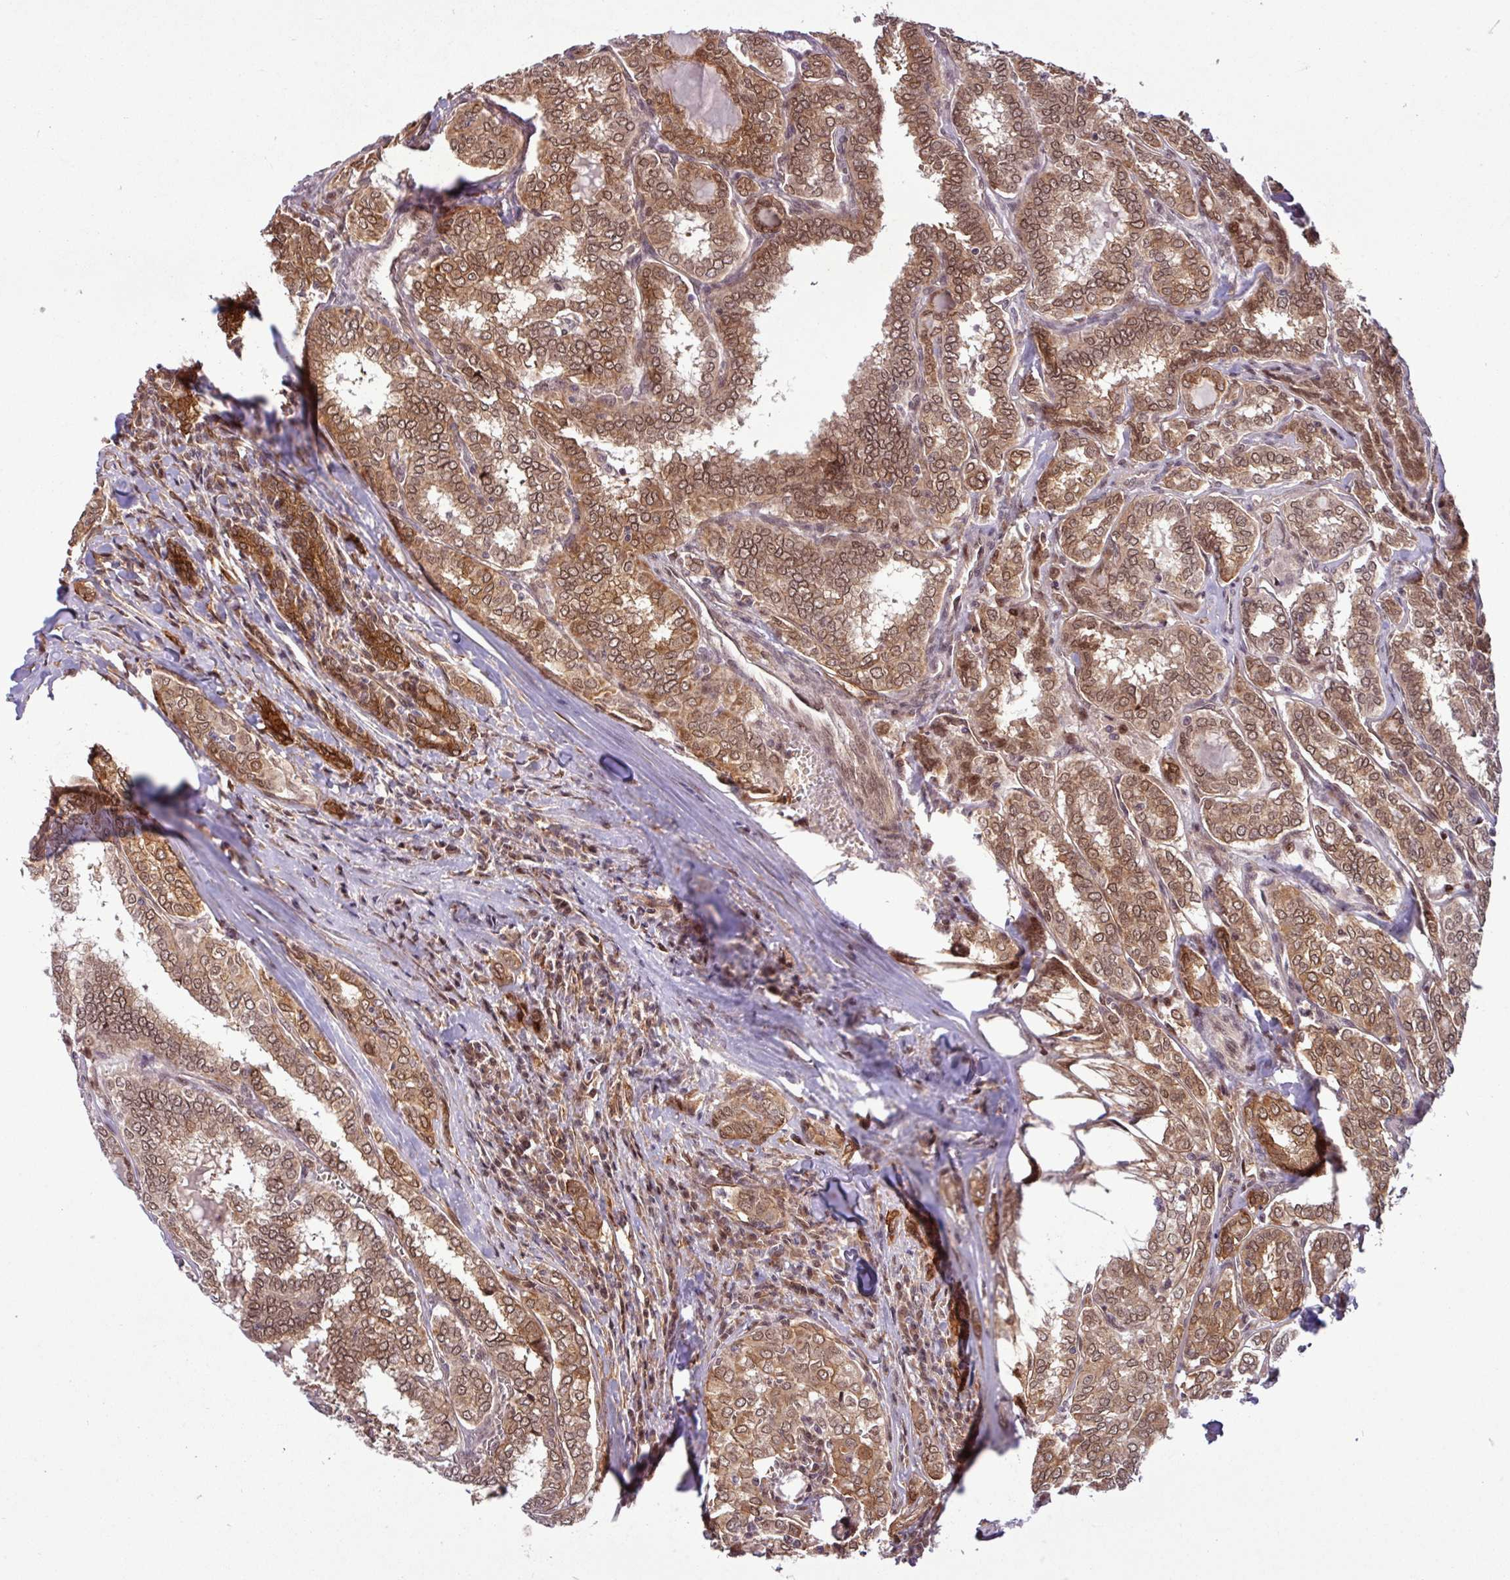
{"staining": {"intensity": "strong", "quantity": ">75%", "location": "cytoplasmic/membranous,nuclear"}, "tissue": "thyroid cancer", "cell_type": "Tumor cells", "image_type": "cancer", "snomed": [{"axis": "morphology", "description": "Papillary adenocarcinoma, NOS"}, {"axis": "topography", "description": "Thyroid gland"}], "caption": "Protein analysis of thyroid papillary adenocarcinoma tissue displays strong cytoplasmic/membranous and nuclear staining in approximately >75% of tumor cells.", "gene": "C7orf50", "patient": {"sex": "female", "age": 30}}